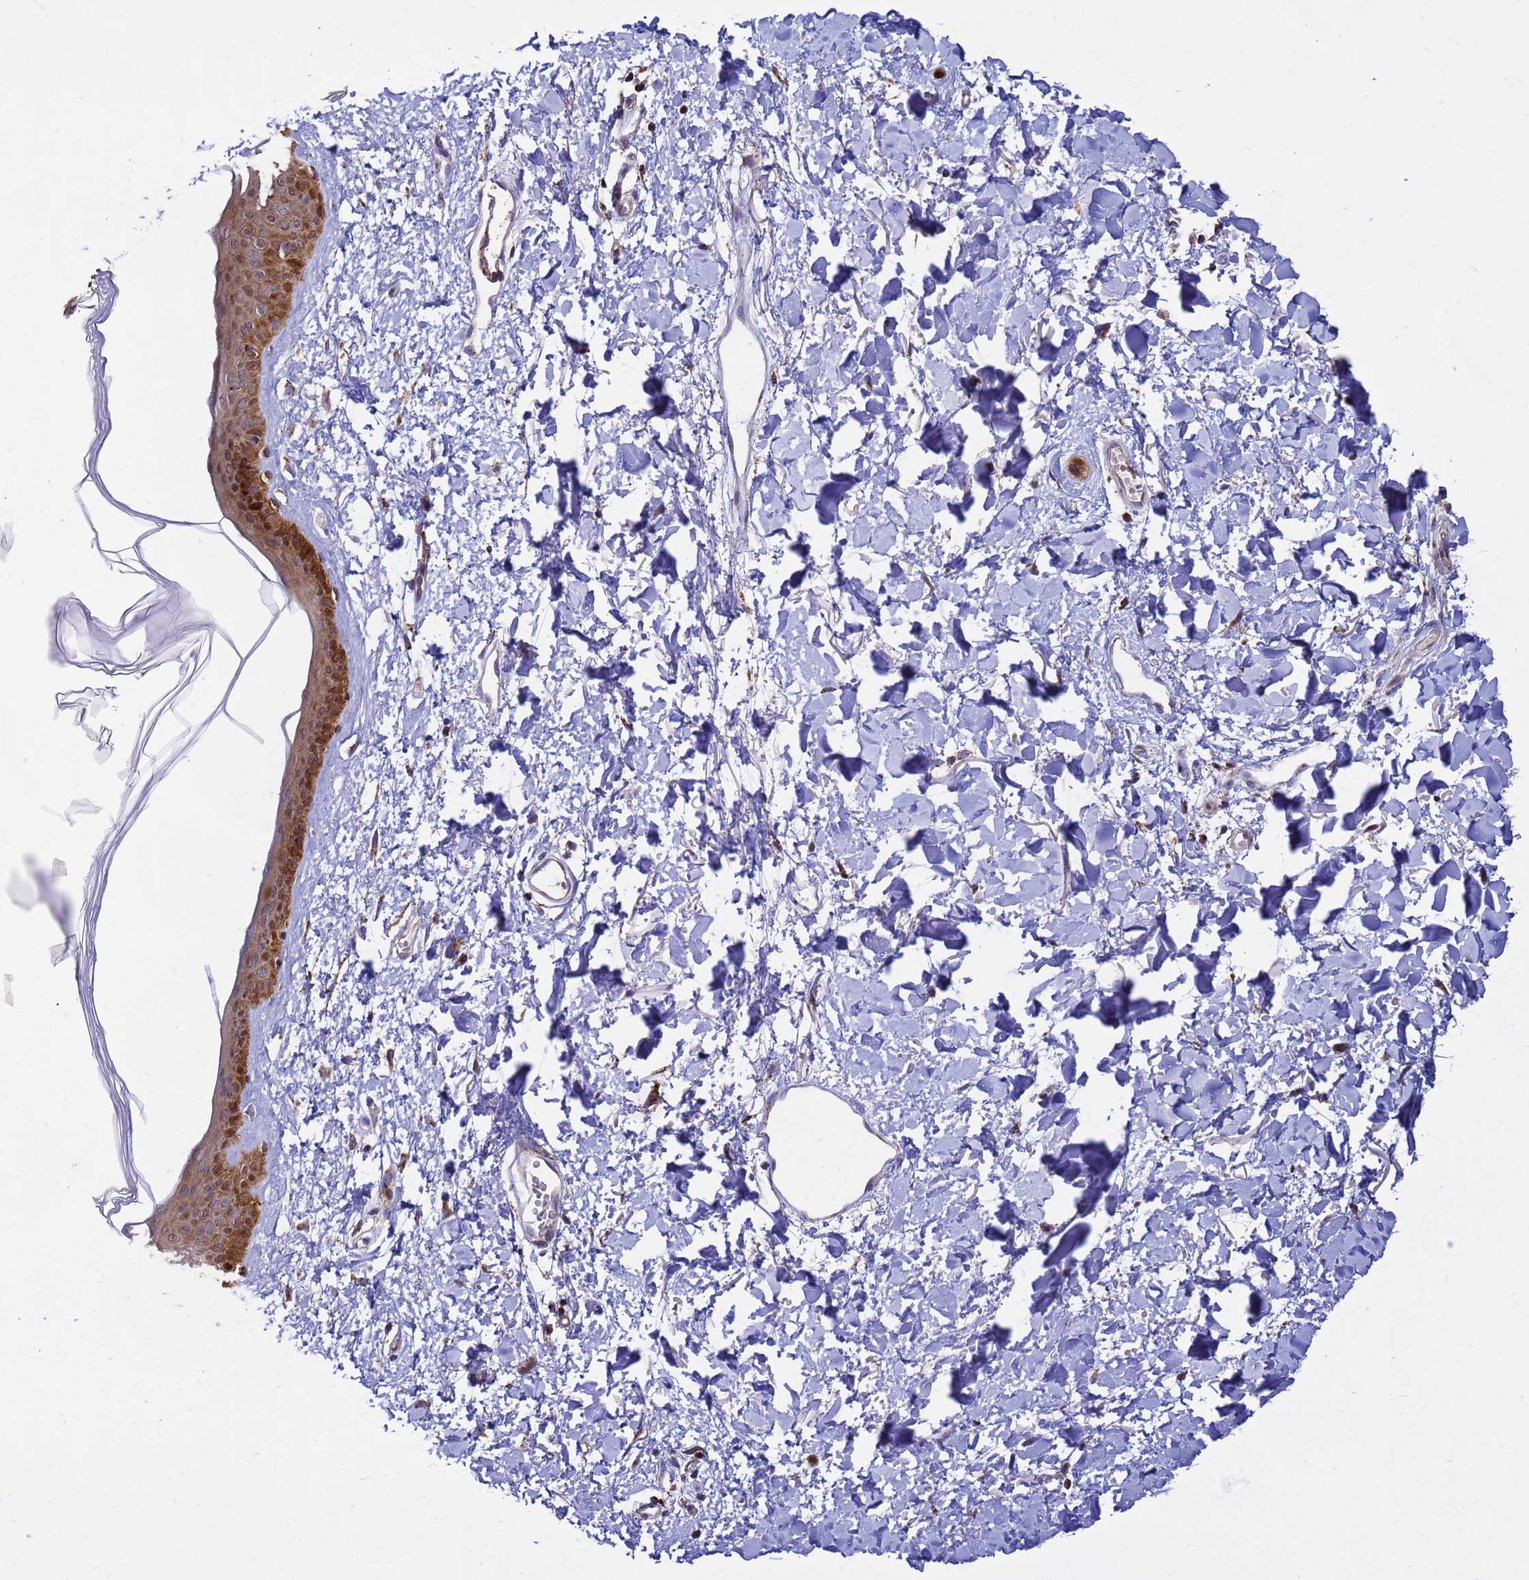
{"staining": {"intensity": "moderate", "quantity": ">75%", "location": "cytoplasmic/membranous"}, "tissue": "skin", "cell_type": "Fibroblasts", "image_type": "normal", "snomed": [{"axis": "morphology", "description": "Normal tissue, NOS"}, {"axis": "topography", "description": "Skin"}], "caption": "Moderate cytoplasmic/membranous positivity is present in approximately >75% of fibroblasts in normal skin. (Brightfield microscopy of DAB IHC at high magnification).", "gene": "TUBGCP3", "patient": {"sex": "female", "age": 58}}